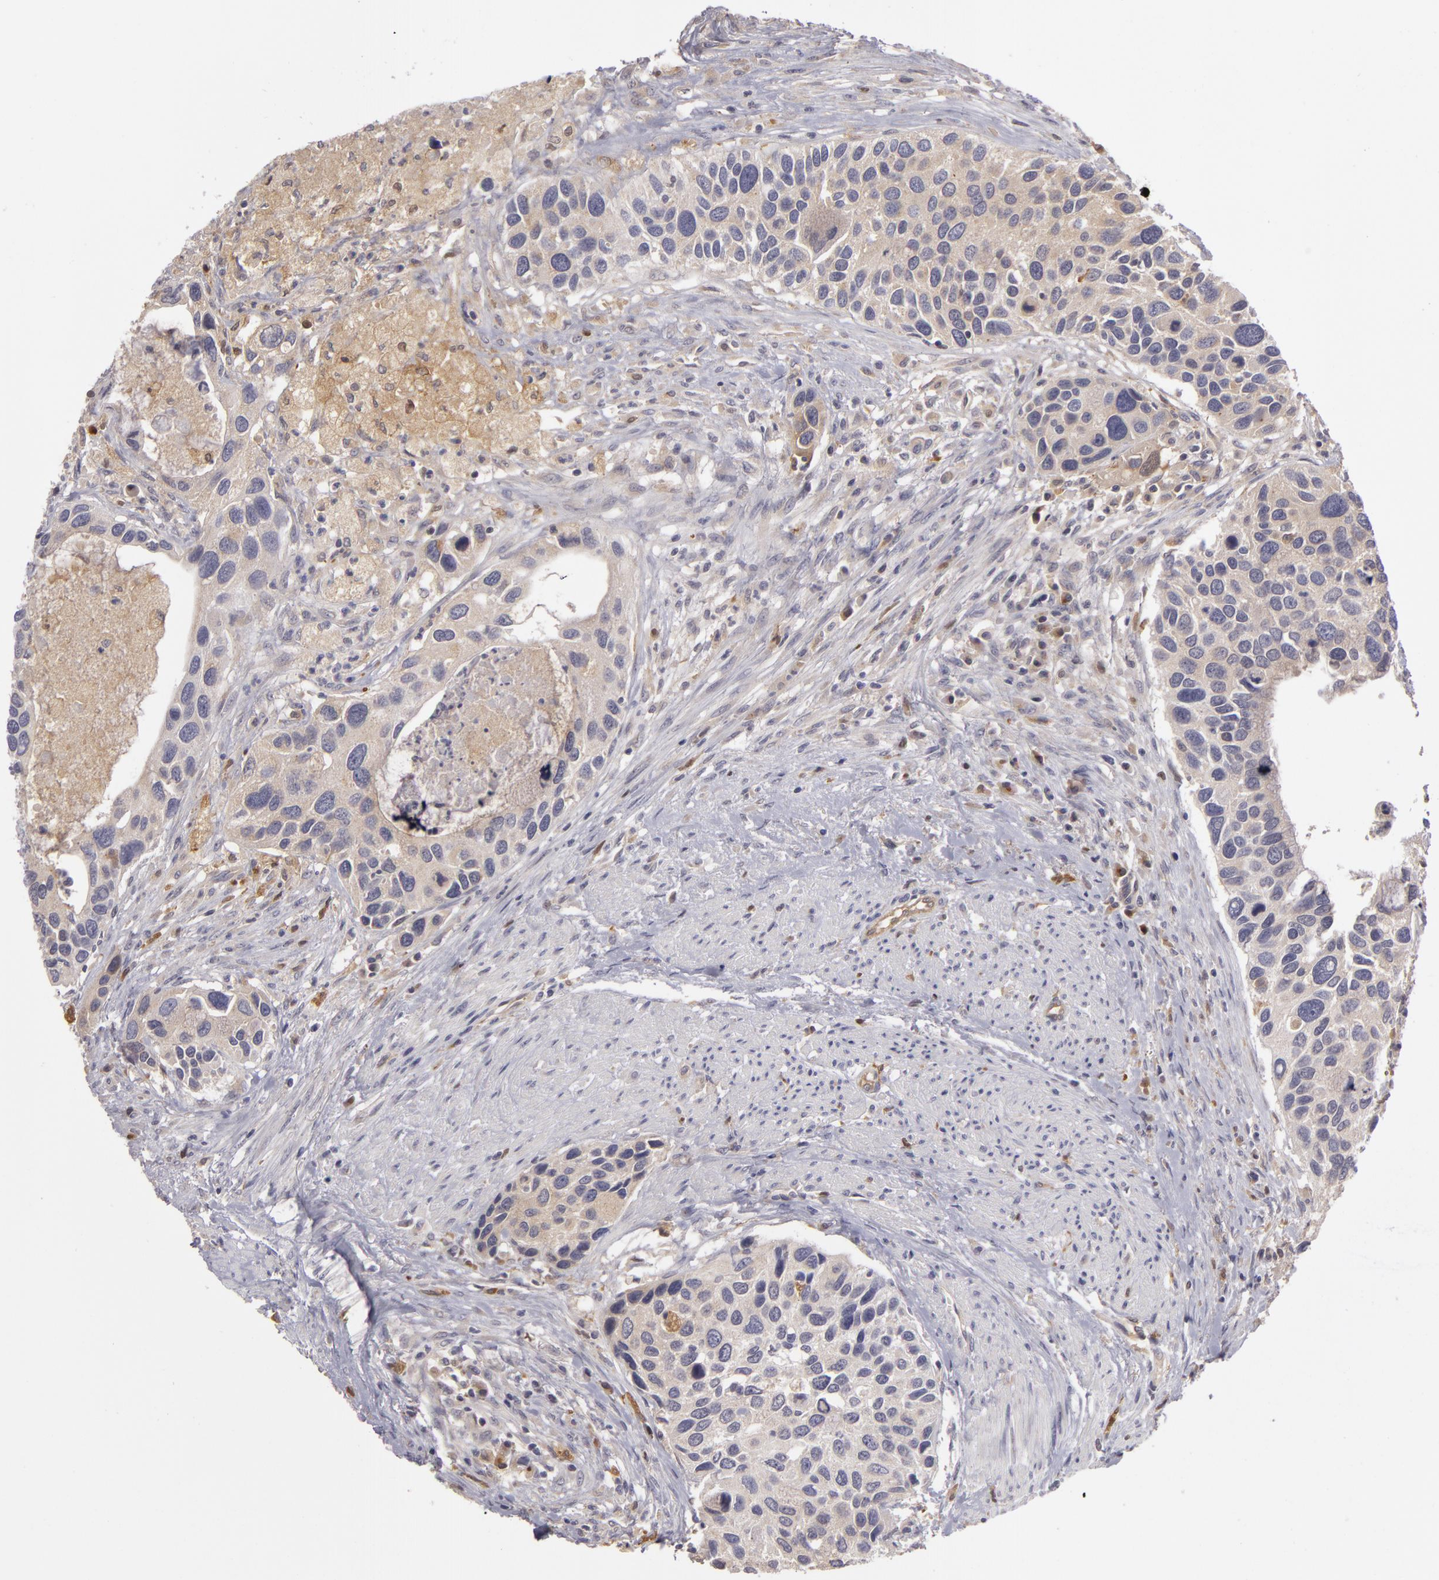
{"staining": {"intensity": "weak", "quantity": "25%-75%", "location": "cytoplasmic/membranous"}, "tissue": "urothelial cancer", "cell_type": "Tumor cells", "image_type": "cancer", "snomed": [{"axis": "morphology", "description": "Urothelial carcinoma, High grade"}, {"axis": "topography", "description": "Urinary bladder"}], "caption": "Urothelial carcinoma (high-grade) stained for a protein displays weak cytoplasmic/membranous positivity in tumor cells. (DAB (3,3'-diaminobenzidine) IHC with brightfield microscopy, high magnification).", "gene": "ZNF229", "patient": {"sex": "male", "age": 66}}